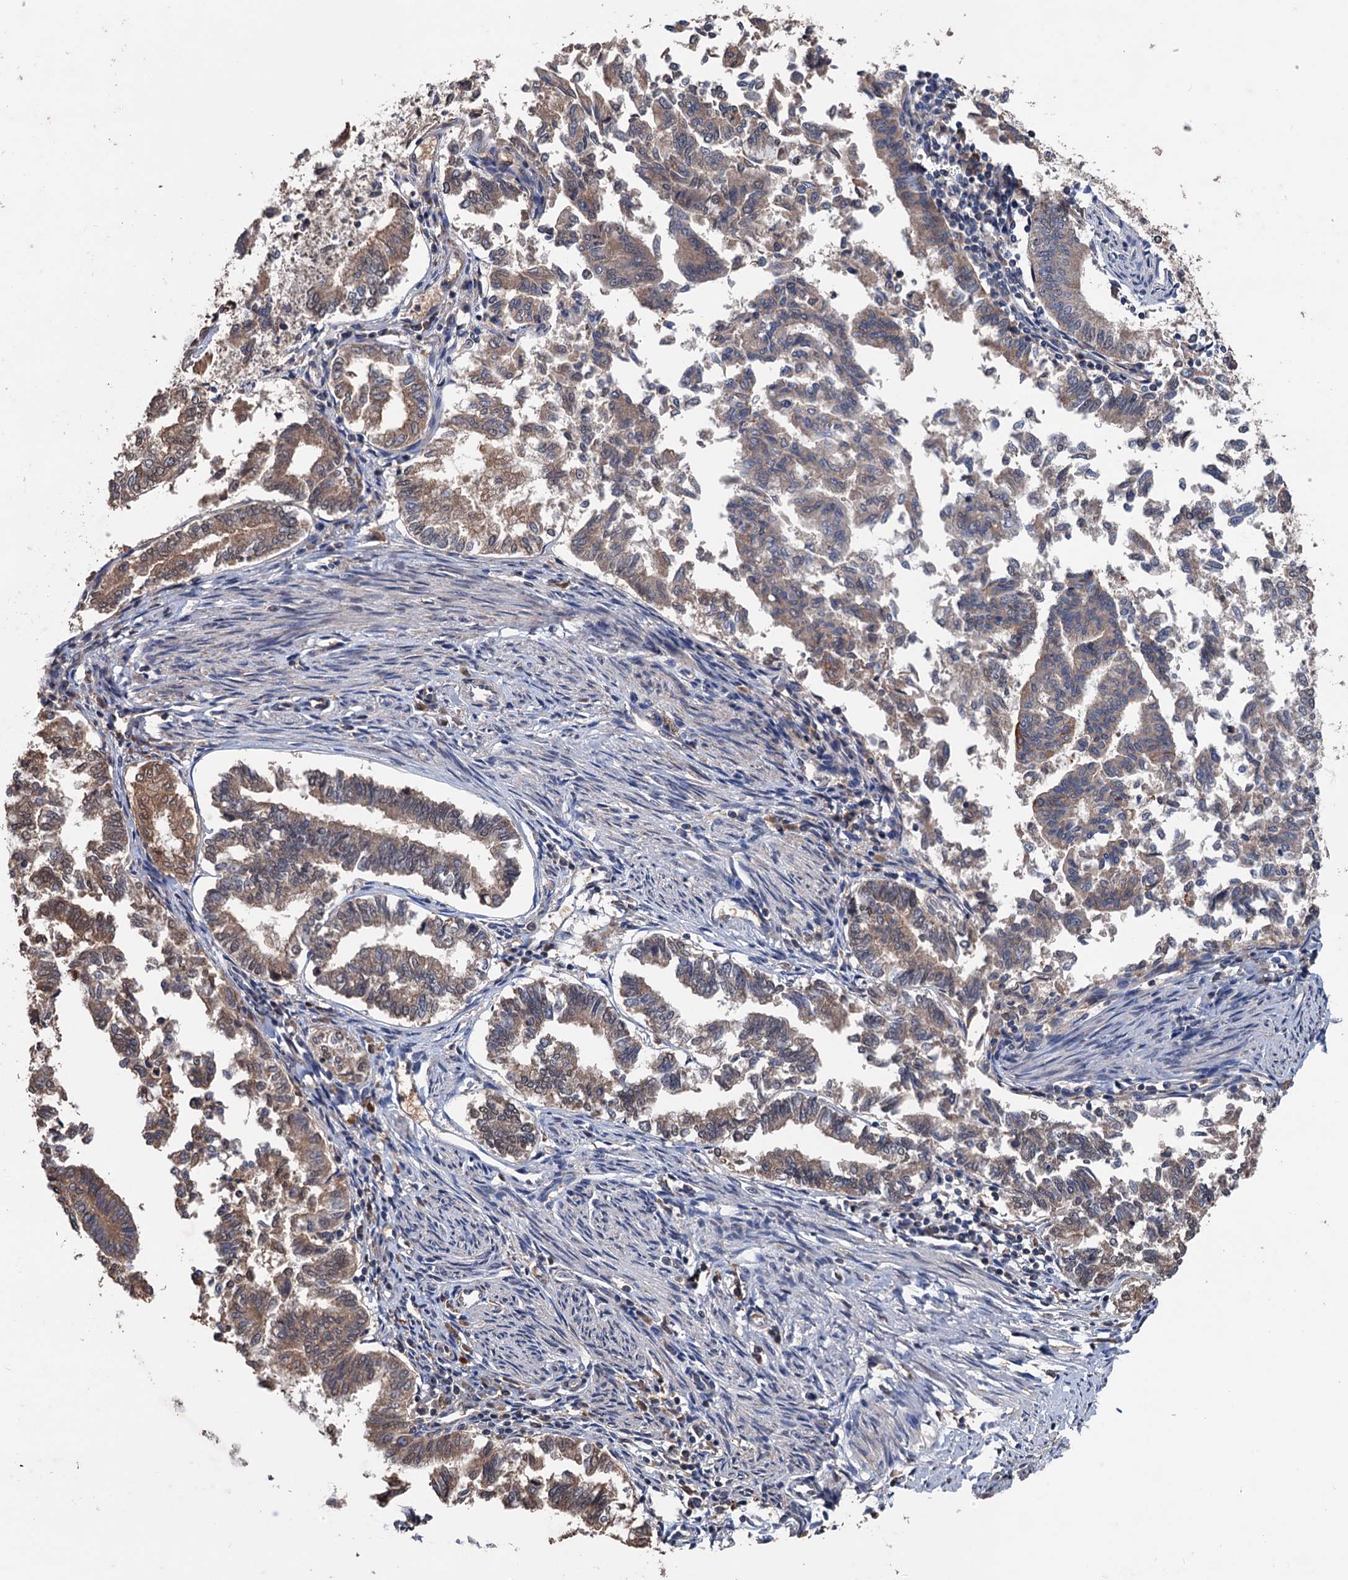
{"staining": {"intensity": "moderate", "quantity": "<25%", "location": "cytoplasmic/membranous"}, "tissue": "endometrial cancer", "cell_type": "Tumor cells", "image_type": "cancer", "snomed": [{"axis": "morphology", "description": "Adenocarcinoma, NOS"}, {"axis": "topography", "description": "Endometrium"}], "caption": "DAB immunohistochemical staining of human endometrial cancer (adenocarcinoma) reveals moderate cytoplasmic/membranous protein positivity in approximately <25% of tumor cells.", "gene": "ZNF438", "patient": {"sex": "female", "age": 79}}